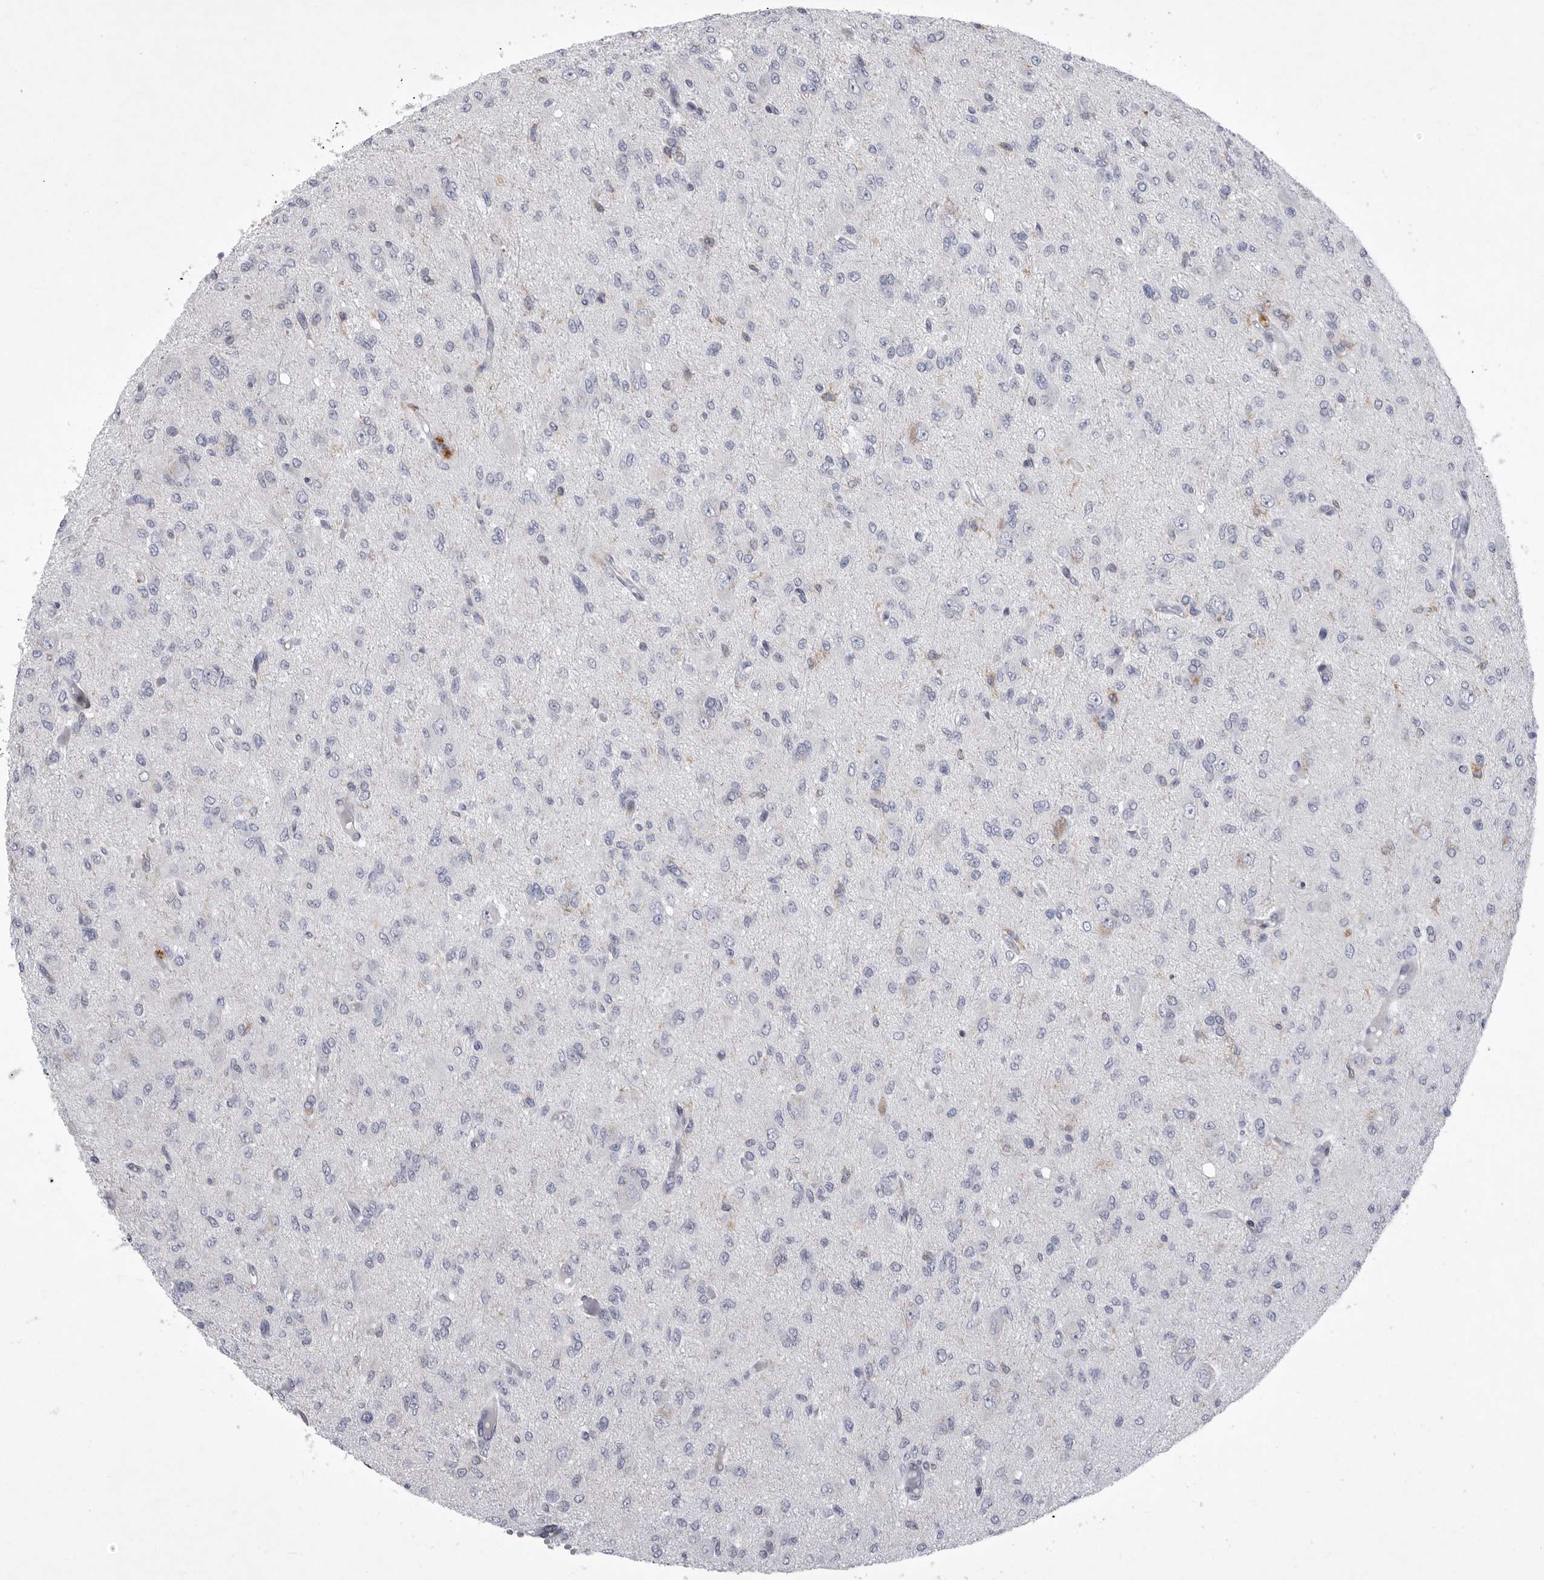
{"staining": {"intensity": "negative", "quantity": "none", "location": "none"}, "tissue": "glioma", "cell_type": "Tumor cells", "image_type": "cancer", "snomed": [{"axis": "morphology", "description": "Glioma, malignant, High grade"}, {"axis": "topography", "description": "Brain"}], "caption": "An IHC histopathology image of malignant high-grade glioma is shown. There is no staining in tumor cells of malignant high-grade glioma. Nuclei are stained in blue.", "gene": "SIGLEC10", "patient": {"sex": "female", "age": 59}}